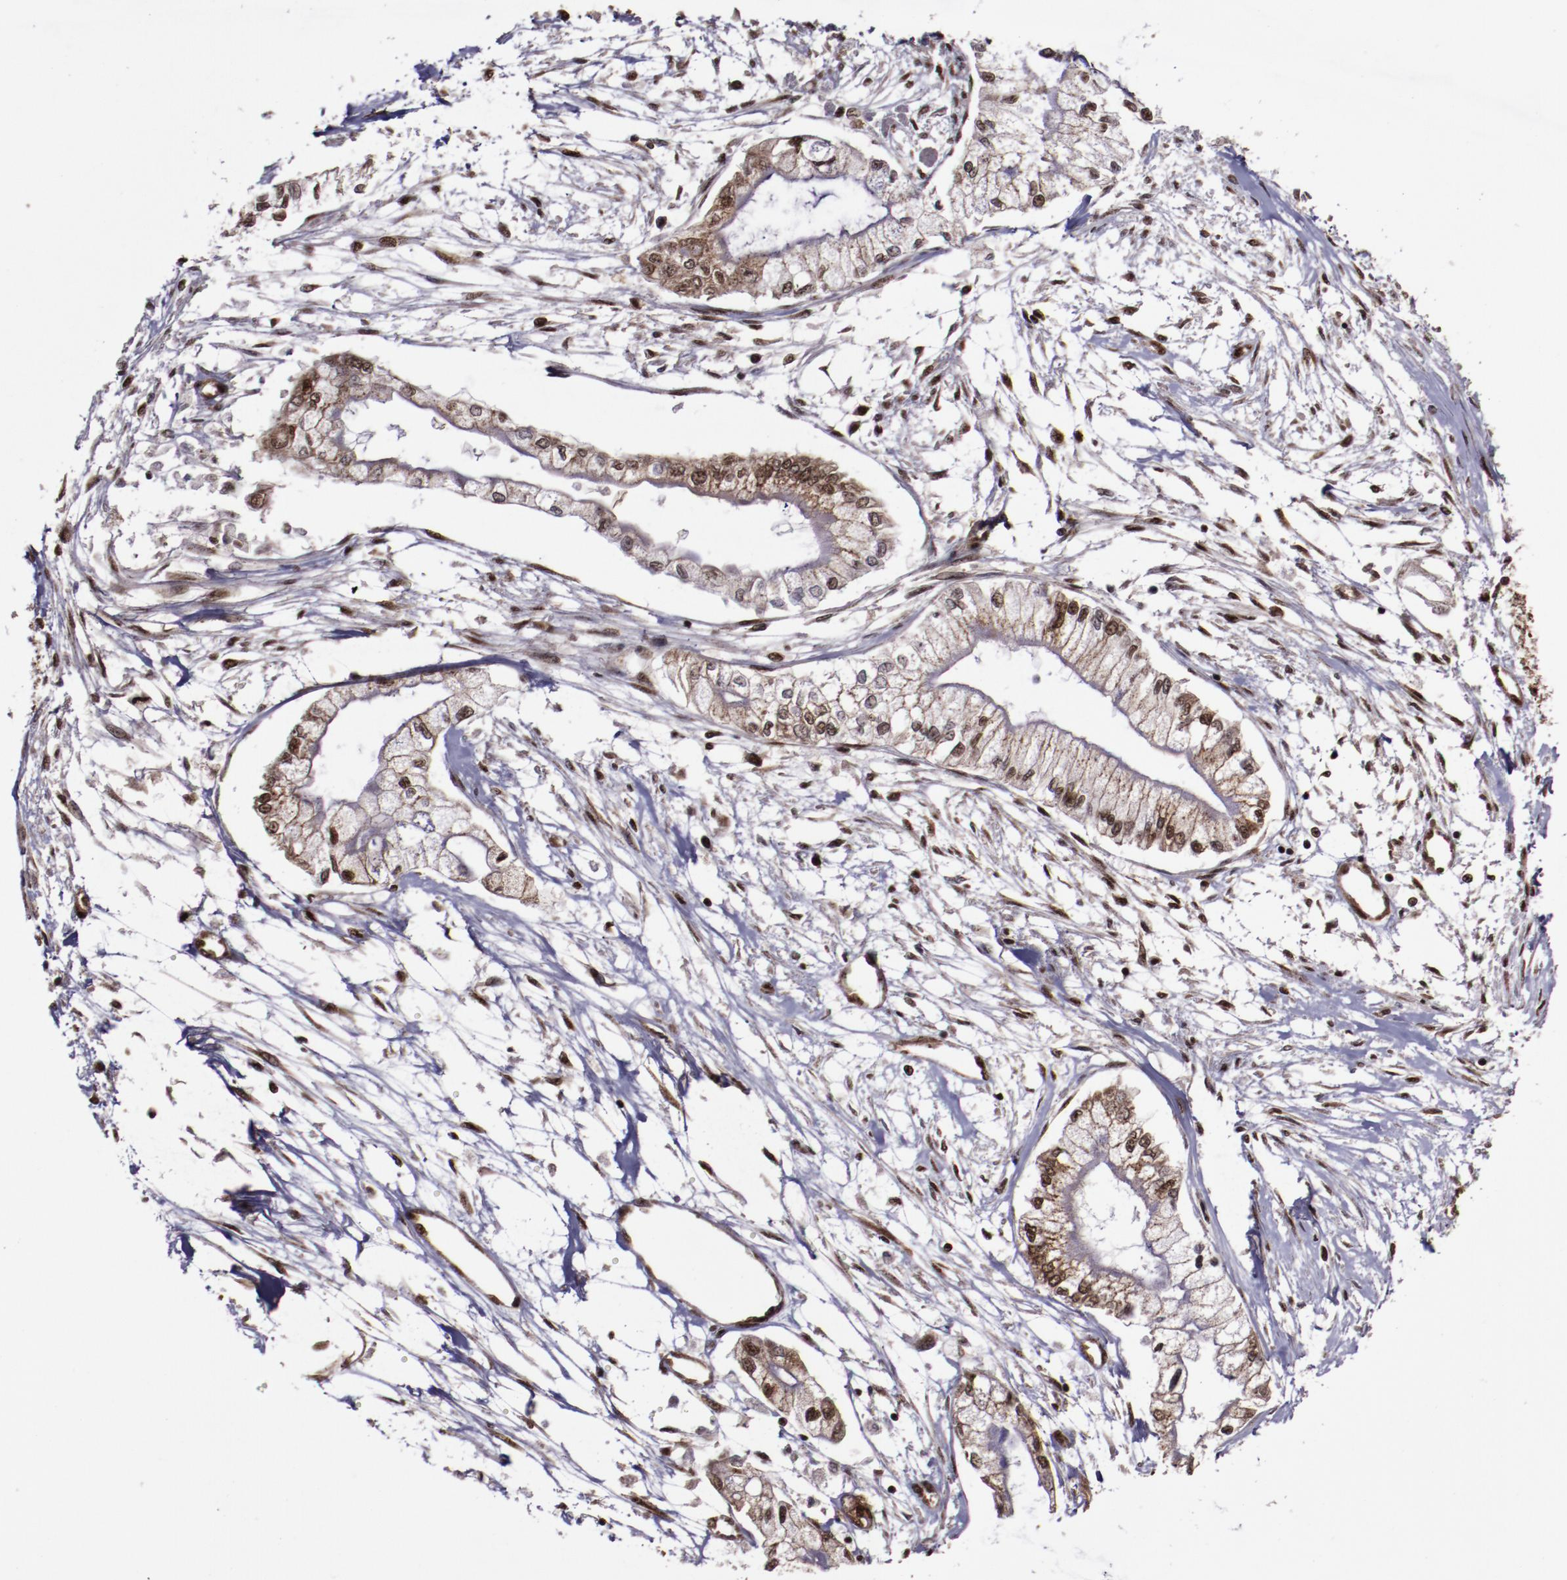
{"staining": {"intensity": "moderate", "quantity": "25%-75%", "location": "cytoplasmic/membranous,nuclear"}, "tissue": "pancreatic cancer", "cell_type": "Tumor cells", "image_type": "cancer", "snomed": [{"axis": "morphology", "description": "Adenocarcinoma, NOS"}, {"axis": "topography", "description": "Pancreas"}], "caption": "Immunohistochemical staining of pancreatic cancer shows moderate cytoplasmic/membranous and nuclear protein staining in approximately 25%-75% of tumor cells. Ihc stains the protein of interest in brown and the nuclei are stained blue.", "gene": "SNW1", "patient": {"sex": "male", "age": 79}}